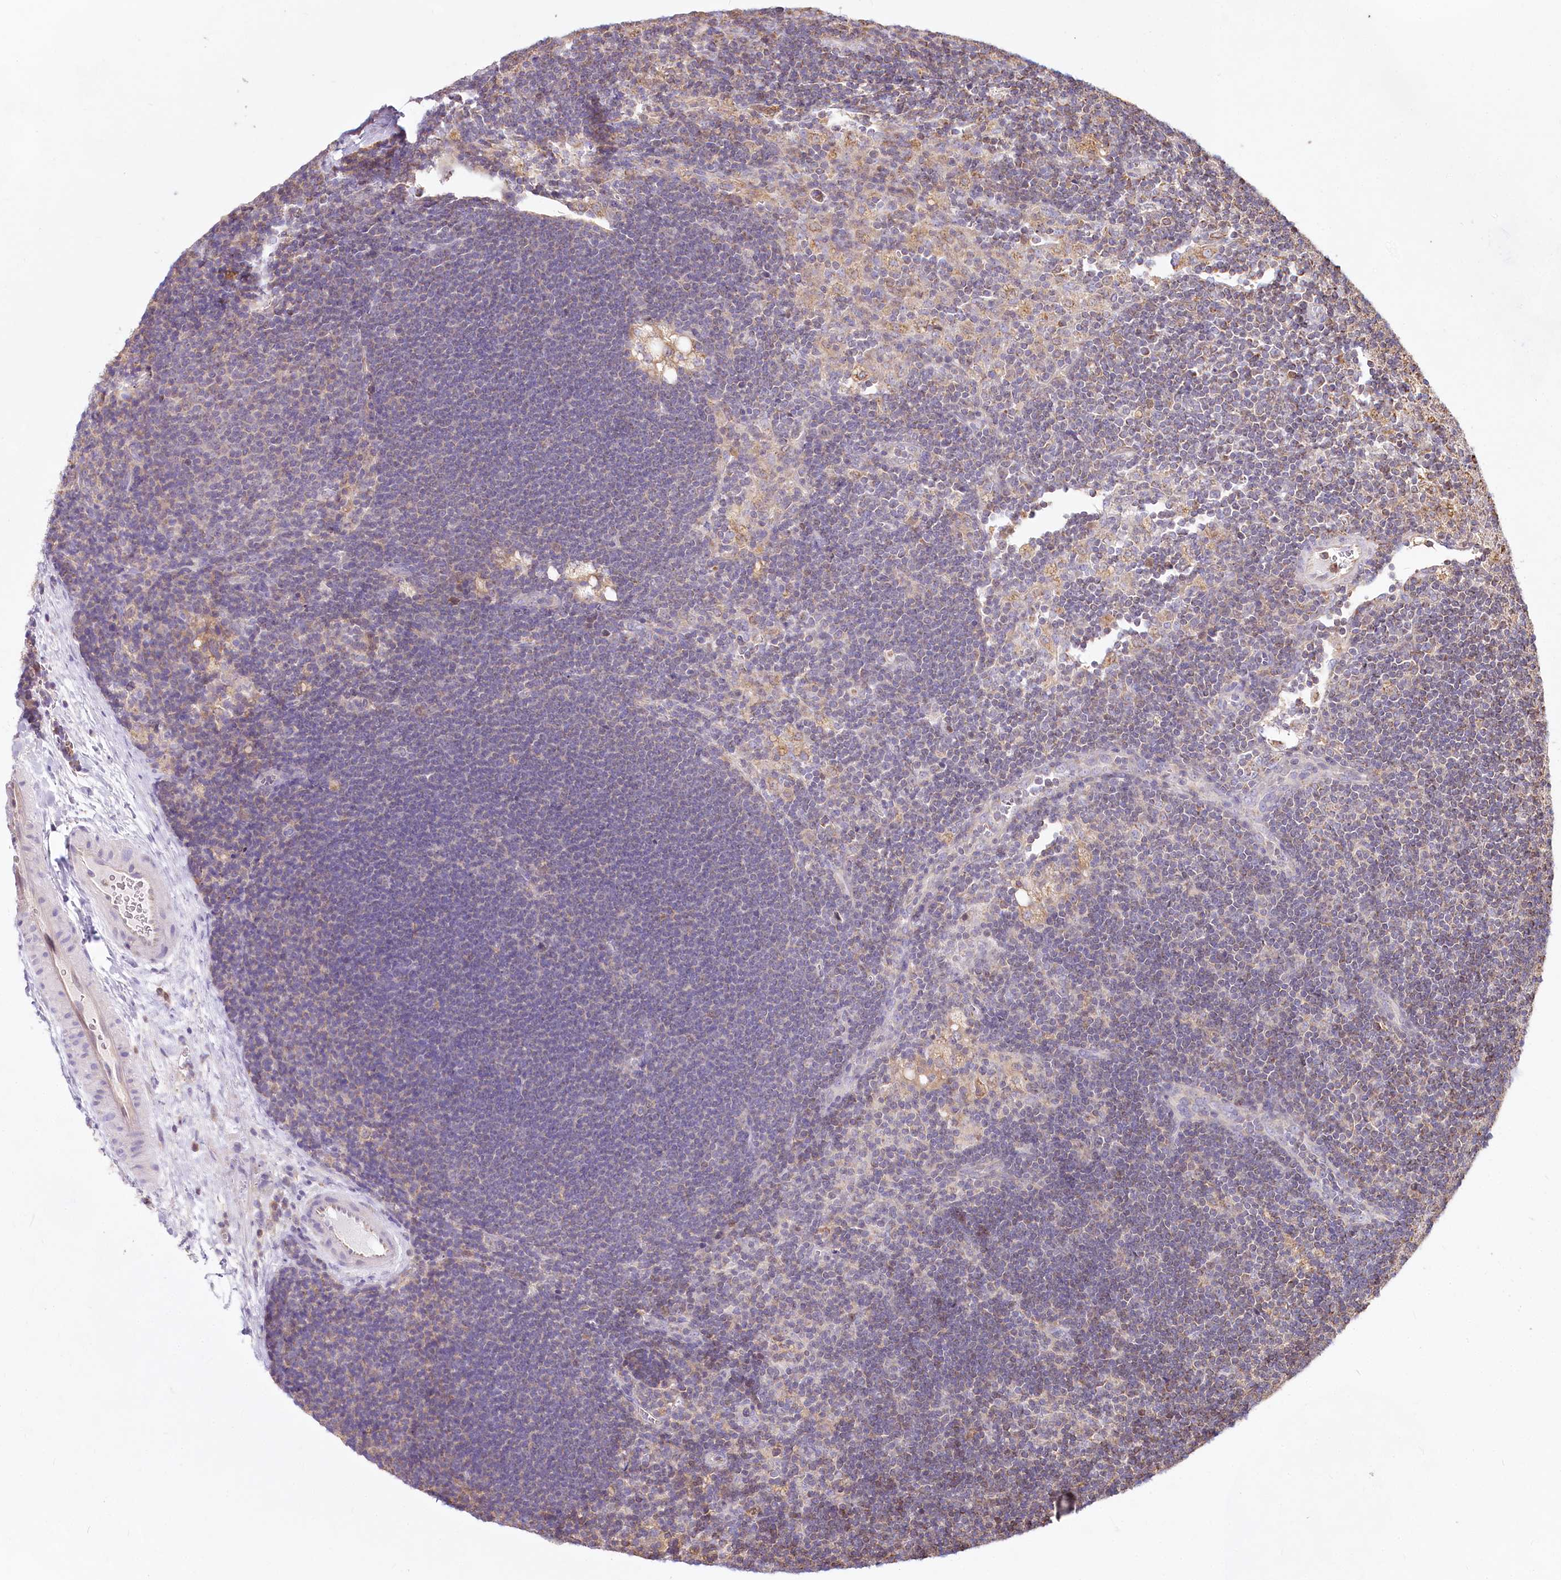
{"staining": {"intensity": "moderate", "quantity": "<25%", "location": "cytoplasmic/membranous"}, "tissue": "lymph node", "cell_type": "Germinal center cells", "image_type": "normal", "snomed": [{"axis": "morphology", "description": "Normal tissue, NOS"}, {"axis": "topography", "description": "Lymph node"}], "caption": "Immunohistochemistry (IHC) micrograph of unremarkable lymph node stained for a protein (brown), which exhibits low levels of moderate cytoplasmic/membranous expression in approximately <25% of germinal center cells.", "gene": "TASOR2", "patient": {"sex": "male", "age": 24}}